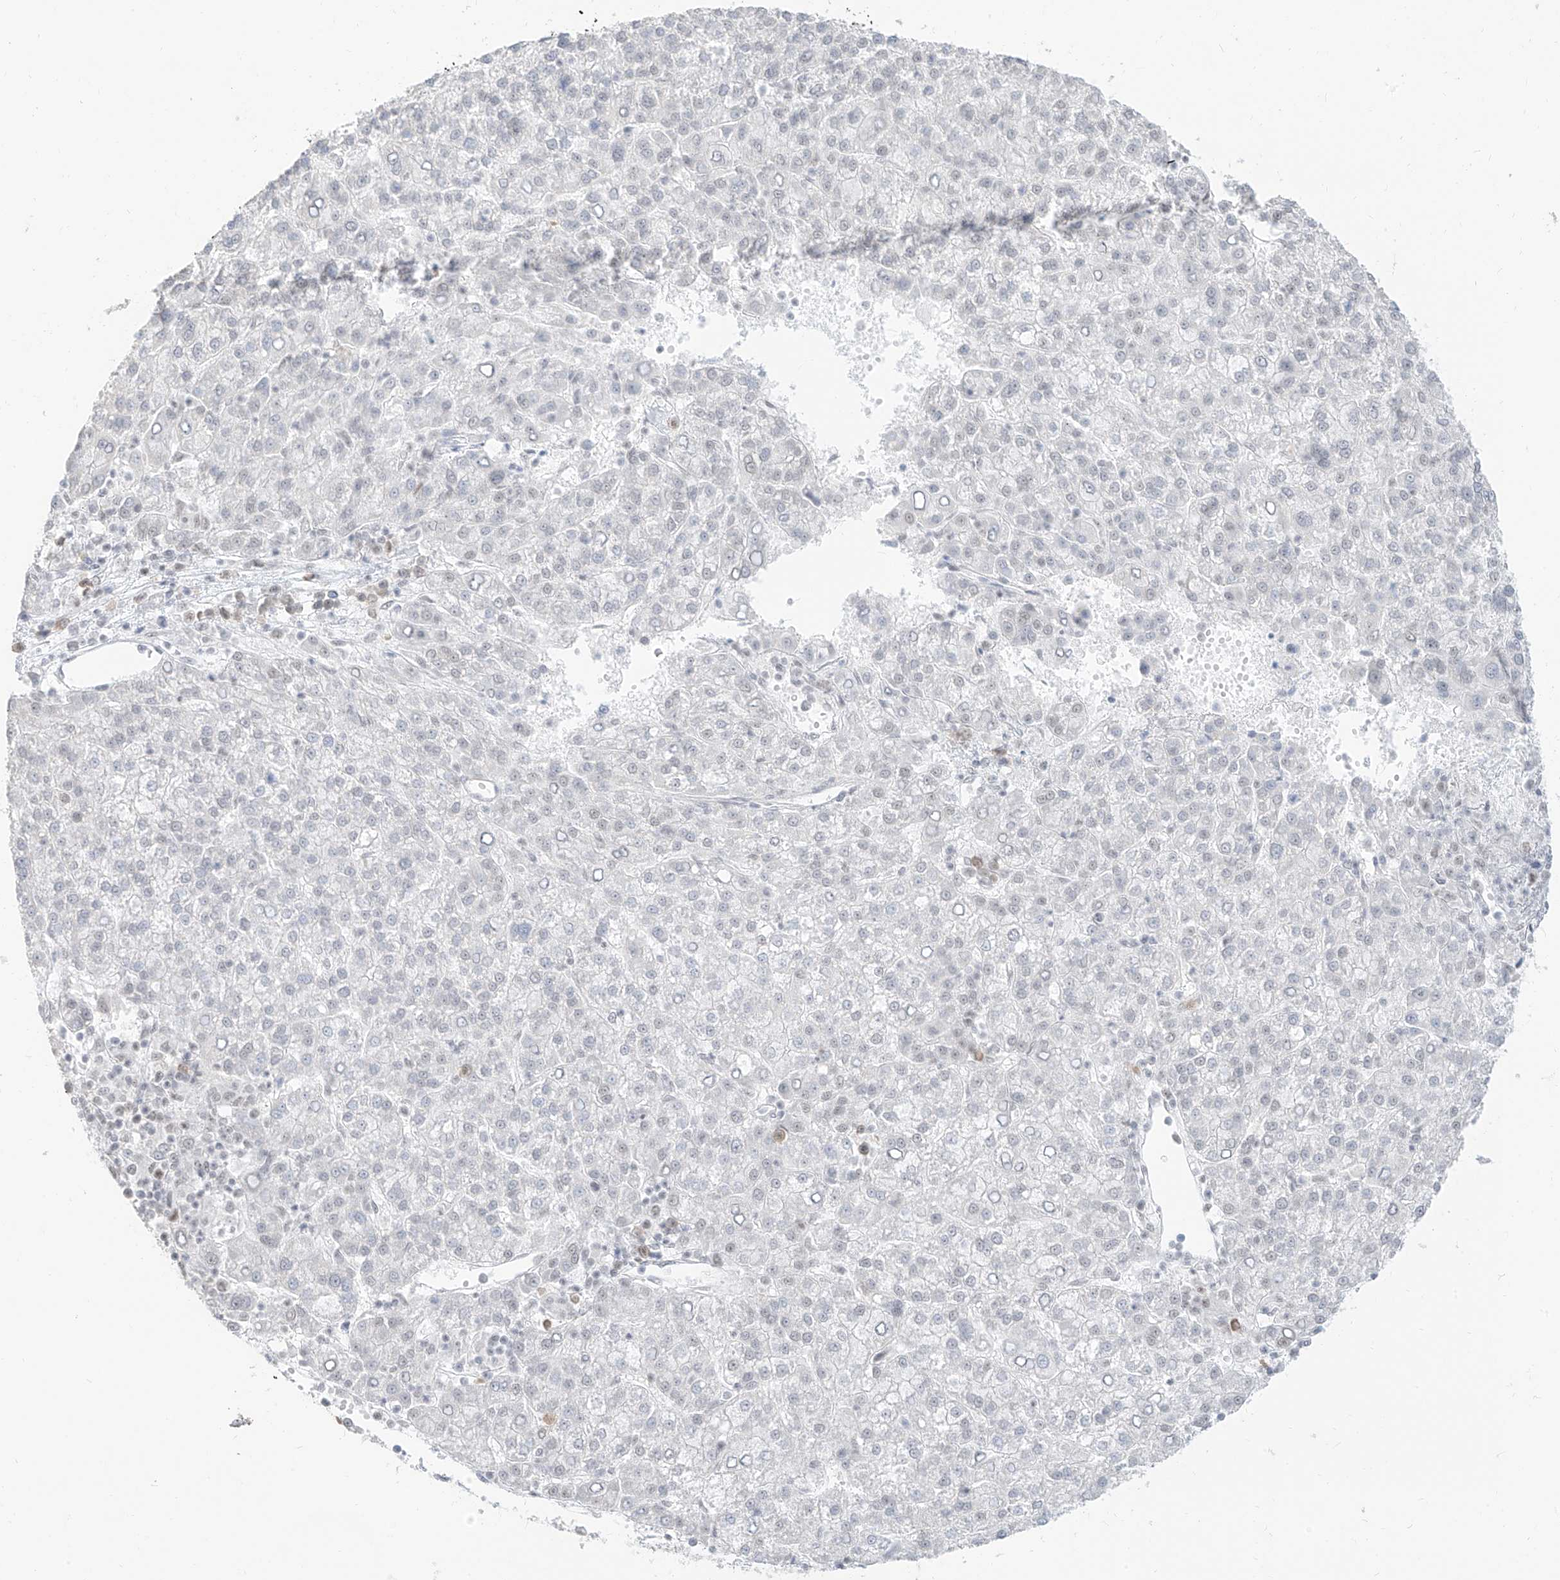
{"staining": {"intensity": "negative", "quantity": "none", "location": "none"}, "tissue": "liver cancer", "cell_type": "Tumor cells", "image_type": "cancer", "snomed": [{"axis": "morphology", "description": "Carcinoma, Hepatocellular, NOS"}, {"axis": "topography", "description": "Liver"}], "caption": "Tumor cells show no significant positivity in liver cancer.", "gene": "SUPT5H", "patient": {"sex": "female", "age": 58}}